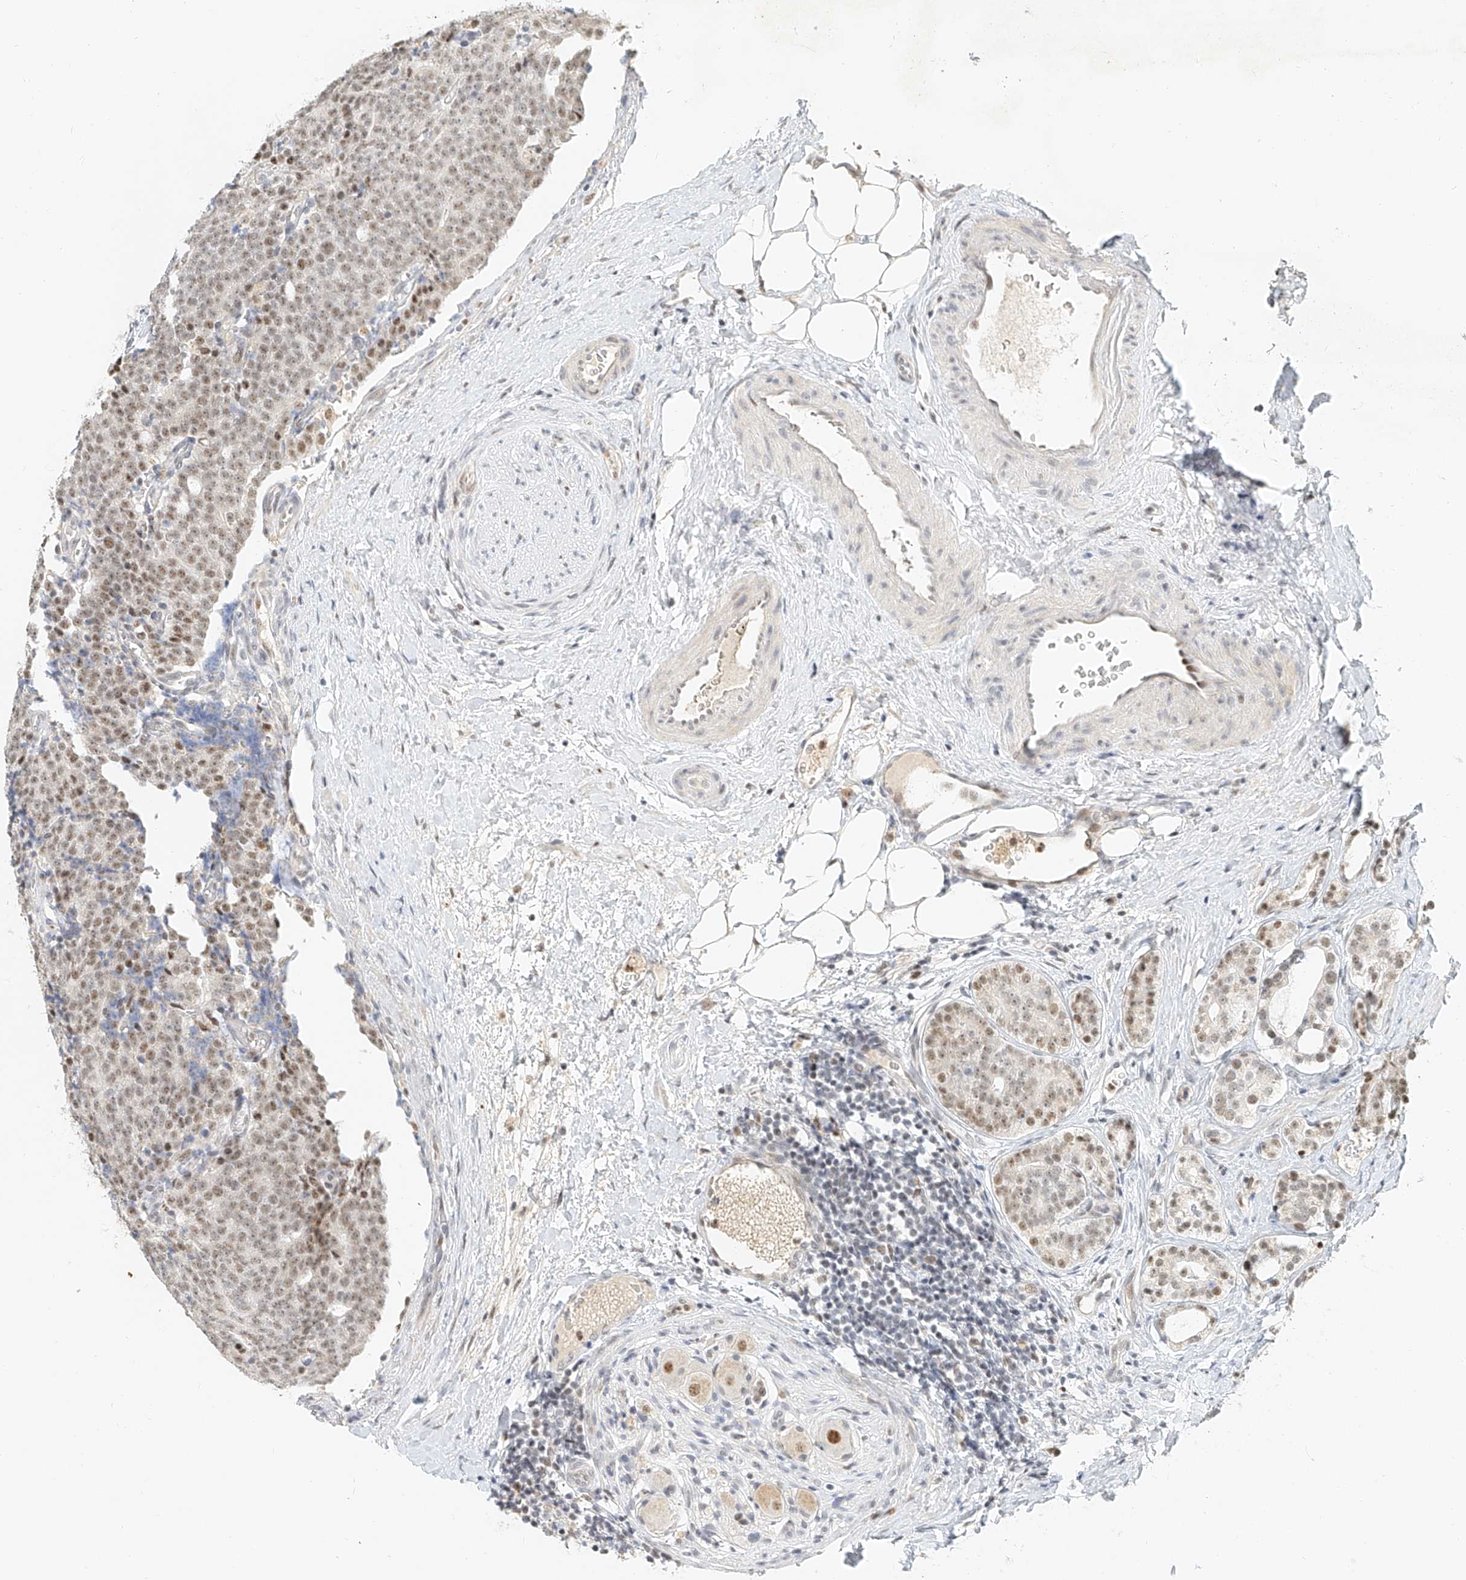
{"staining": {"intensity": "moderate", "quantity": ">75%", "location": "nuclear"}, "tissue": "prostate cancer", "cell_type": "Tumor cells", "image_type": "cancer", "snomed": [{"axis": "morphology", "description": "Adenocarcinoma, High grade"}, {"axis": "topography", "description": "Prostate"}], "caption": "Brown immunohistochemical staining in high-grade adenocarcinoma (prostate) reveals moderate nuclear positivity in approximately >75% of tumor cells.", "gene": "CXorf58", "patient": {"sex": "male", "age": 56}}